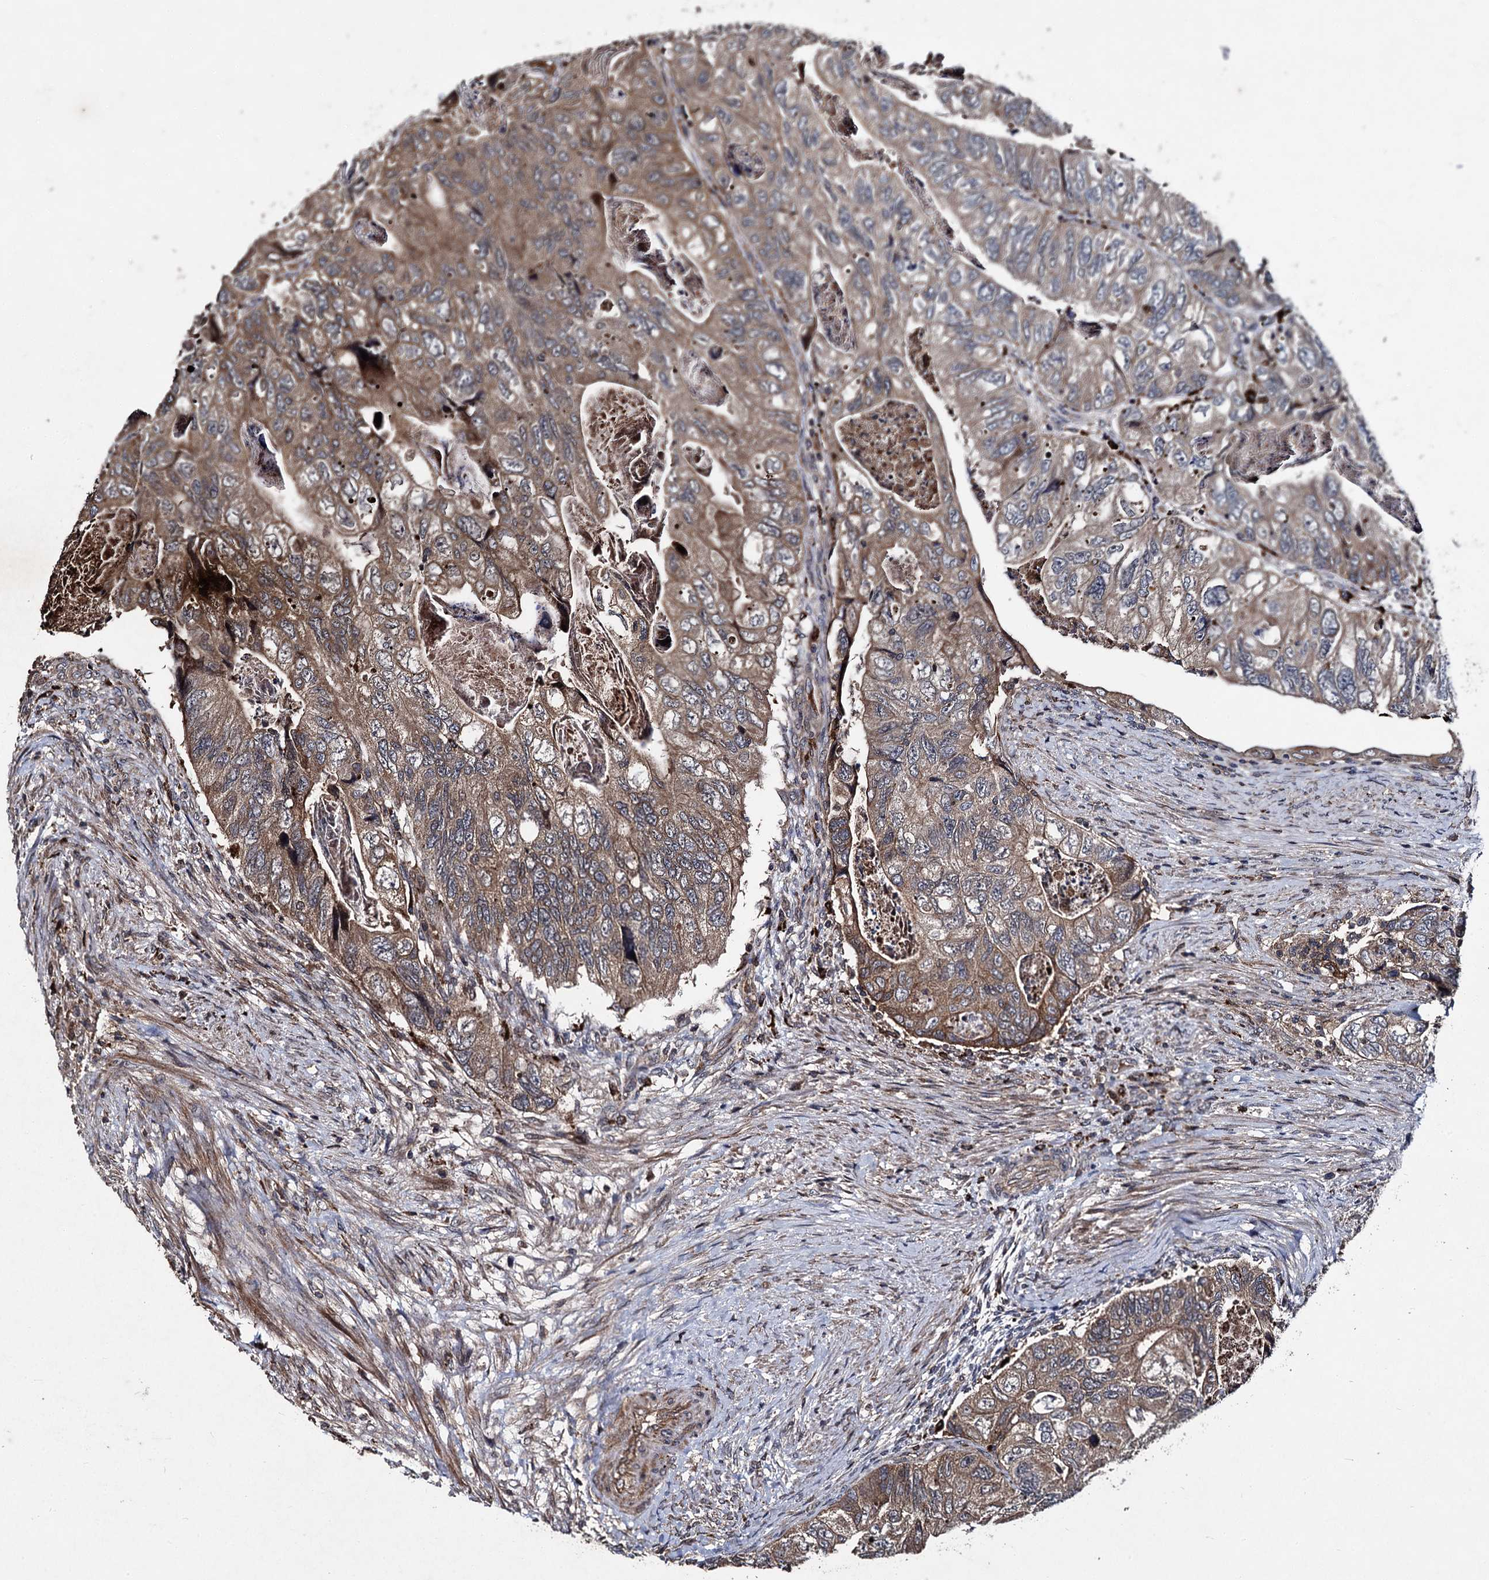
{"staining": {"intensity": "moderate", "quantity": ">75%", "location": "cytoplasmic/membranous"}, "tissue": "colorectal cancer", "cell_type": "Tumor cells", "image_type": "cancer", "snomed": [{"axis": "morphology", "description": "Adenocarcinoma, NOS"}, {"axis": "topography", "description": "Rectum"}], "caption": "Colorectal adenocarcinoma stained for a protein exhibits moderate cytoplasmic/membranous positivity in tumor cells. The staining was performed using DAB (3,3'-diaminobenzidine), with brown indicating positive protein expression. Nuclei are stained blue with hematoxylin.", "gene": "BCL2L2", "patient": {"sex": "male", "age": 63}}